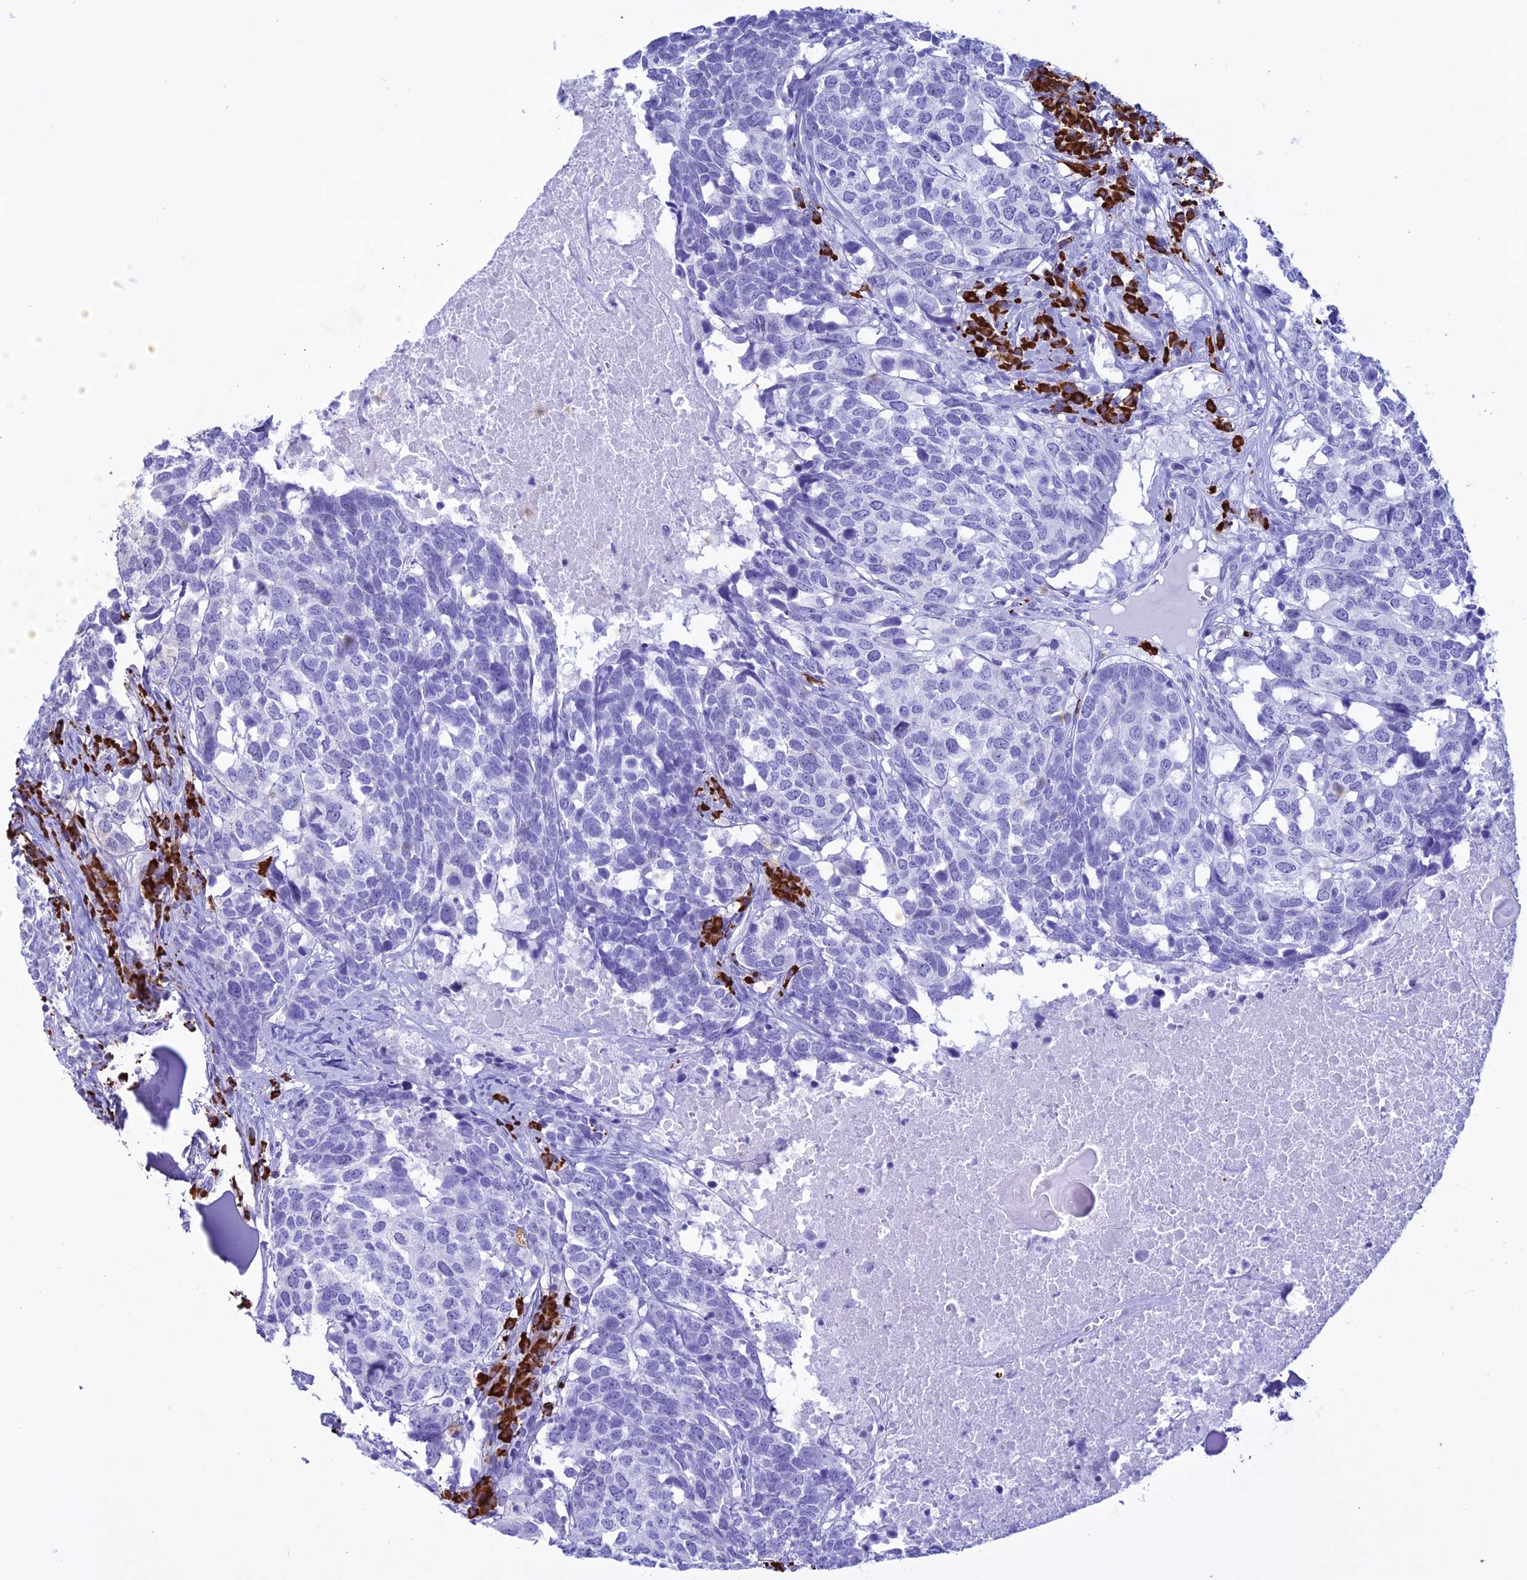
{"staining": {"intensity": "negative", "quantity": "none", "location": "none"}, "tissue": "head and neck cancer", "cell_type": "Tumor cells", "image_type": "cancer", "snomed": [{"axis": "morphology", "description": "Squamous cell carcinoma, NOS"}, {"axis": "topography", "description": "Head-Neck"}], "caption": "IHC image of human squamous cell carcinoma (head and neck) stained for a protein (brown), which demonstrates no positivity in tumor cells.", "gene": "MZB1", "patient": {"sex": "male", "age": 66}}